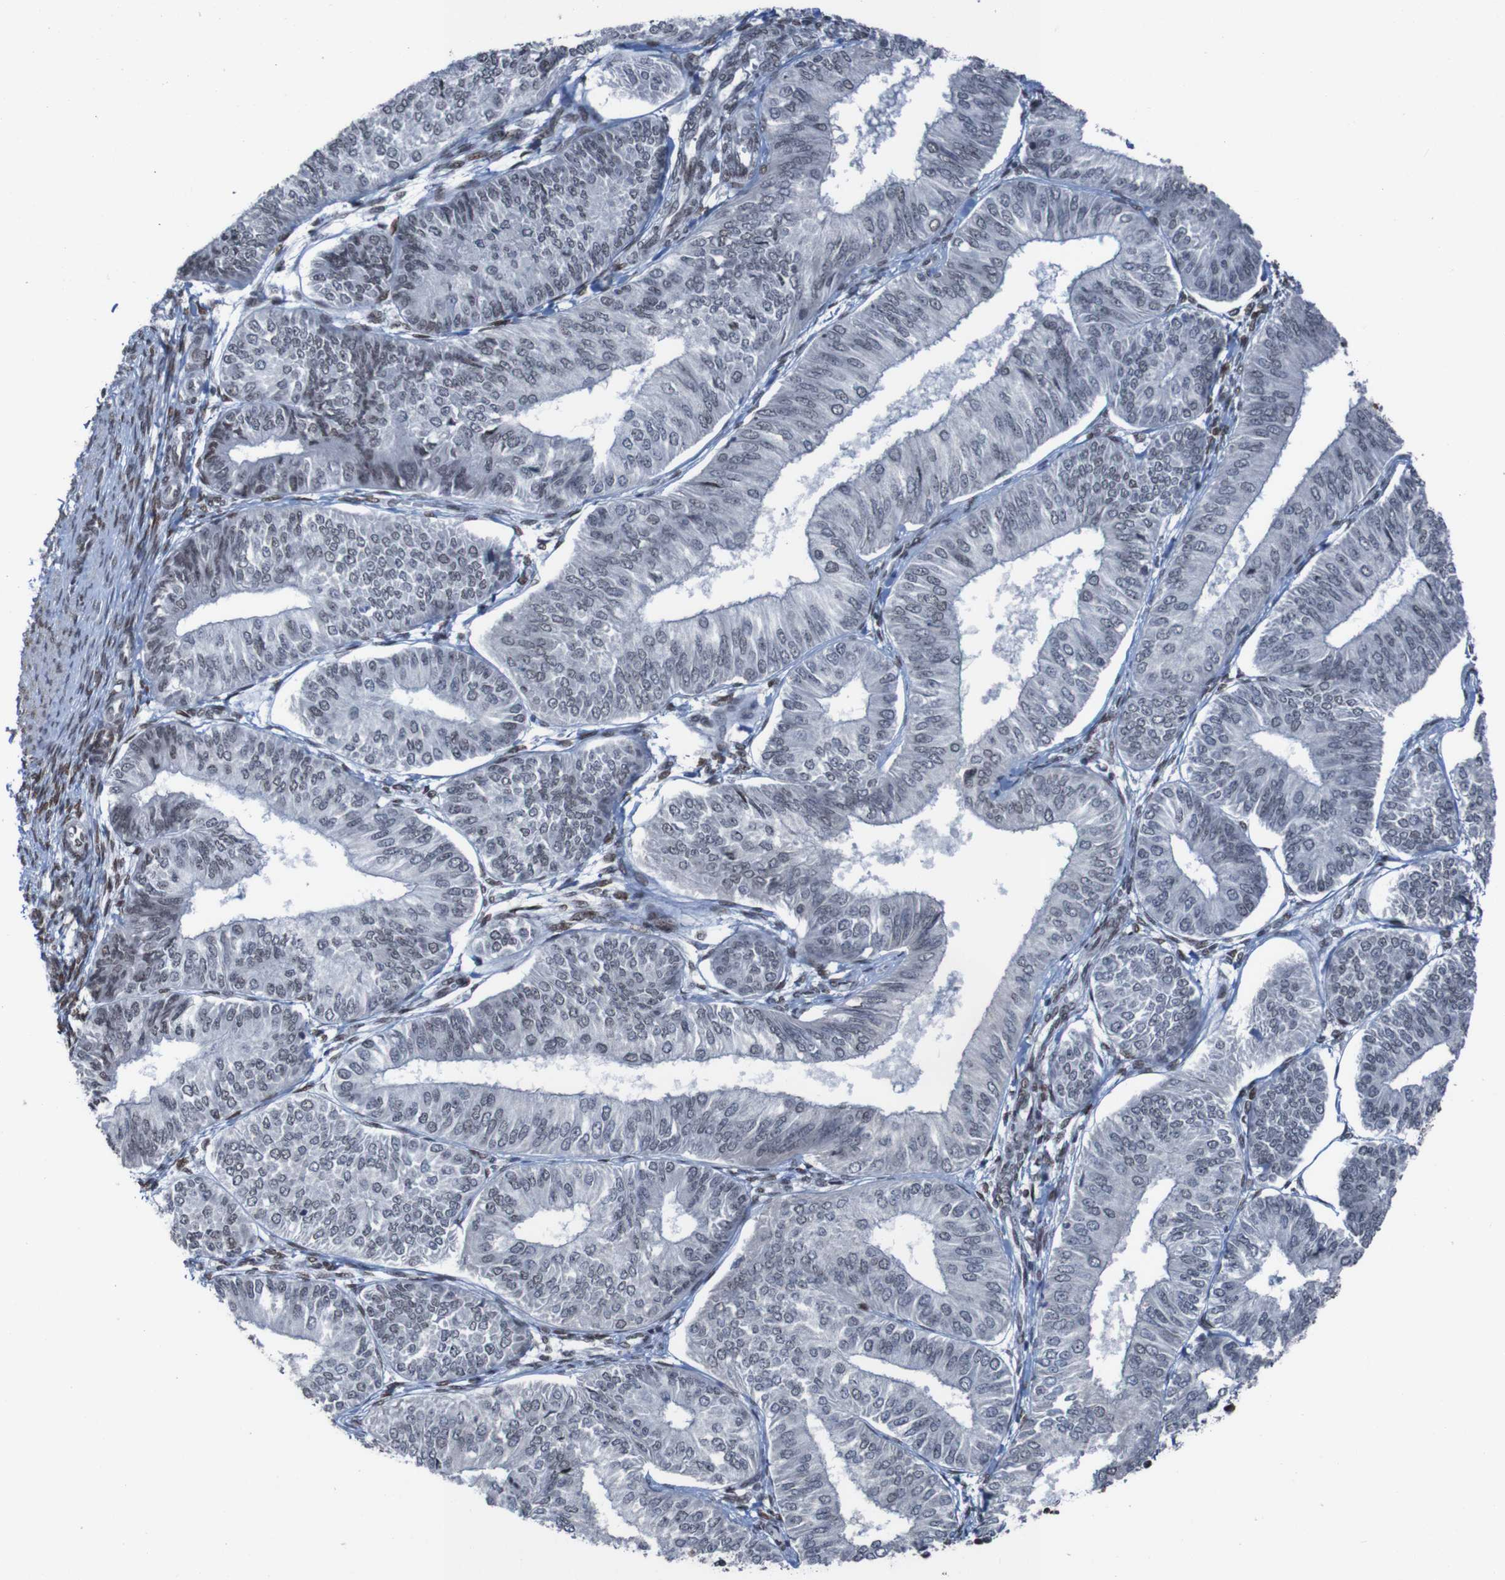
{"staining": {"intensity": "weak", "quantity": "25%-75%", "location": "nuclear"}, "tissue": "endometrial cancer", "cell_type": "Tumor cells", "image_type": "cancer", "snomed": [{"axis": "morphology", "description": "Adenocarcinoma, NOS"}, {"axis": "topography", "description": "Endometrium"}], "caption": "This is an image of immunohistochemistry staining of endometrial cancer, which shows weak expression in the nuclear of tumor cells.", "gene": "PHF2", "patient": {"sex": "female", "age": 58}}